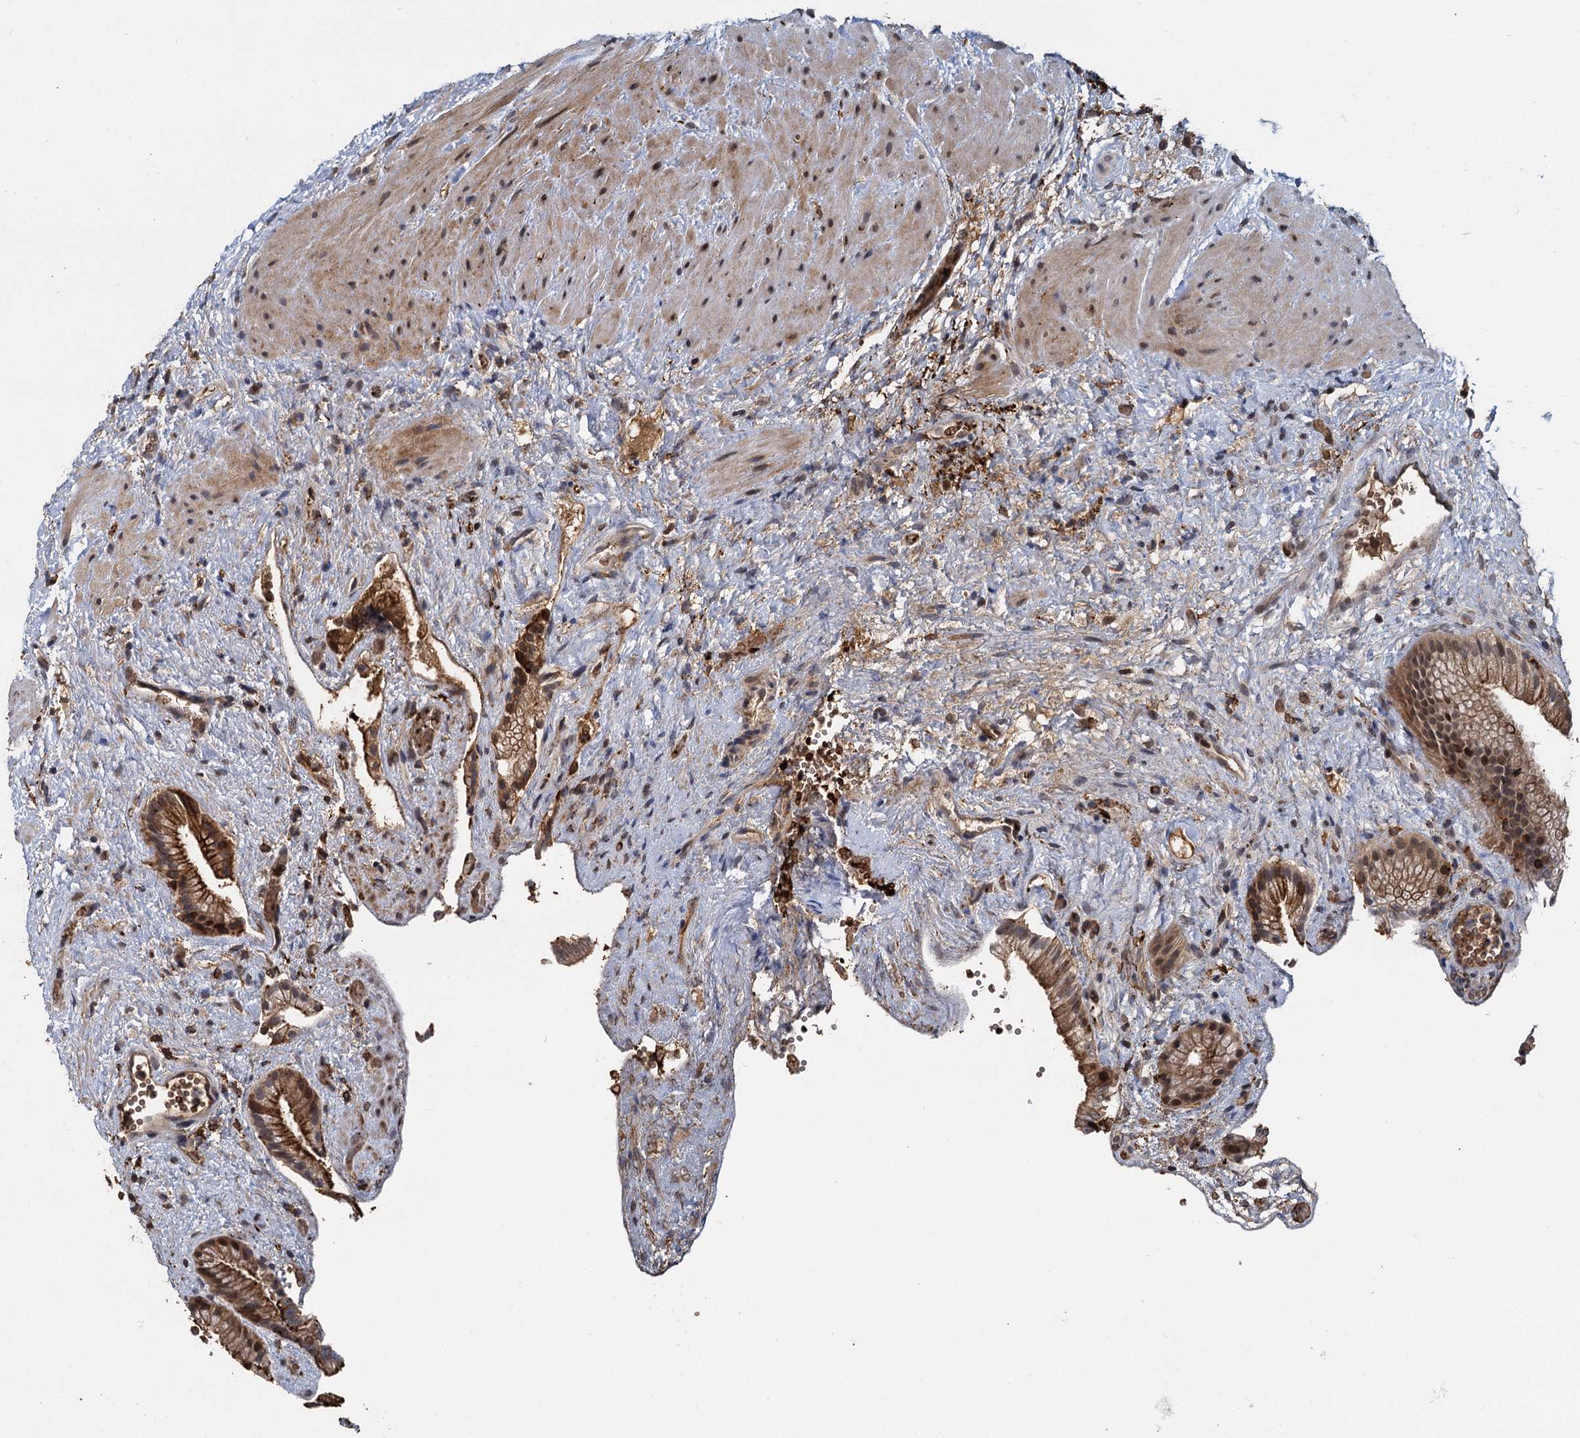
{"staining": {"intensity": "strong", "quantity": "<25%", "location": "cytoplasmic/membranous,nuclear"}, "tissue": "gallbladder", "cell_type": "Glandular cells", "image_type": "normal", "snomed": [{"axis": "morphology", "description": "Normal tissue, NOS"}, {"axis": "morphology", "description": "Inflammation, NOS"}, {"axis": "topography", "description": "Gallbladder"}], "caption": "This histopathology image displays IHC staining of normal gallbladder, with medium strong cytoplasmic/membranous,nuclear expression in about <25% of glandular cells.", "gene": "FANCI", "patient": {"sex": "male", "age": 51}}